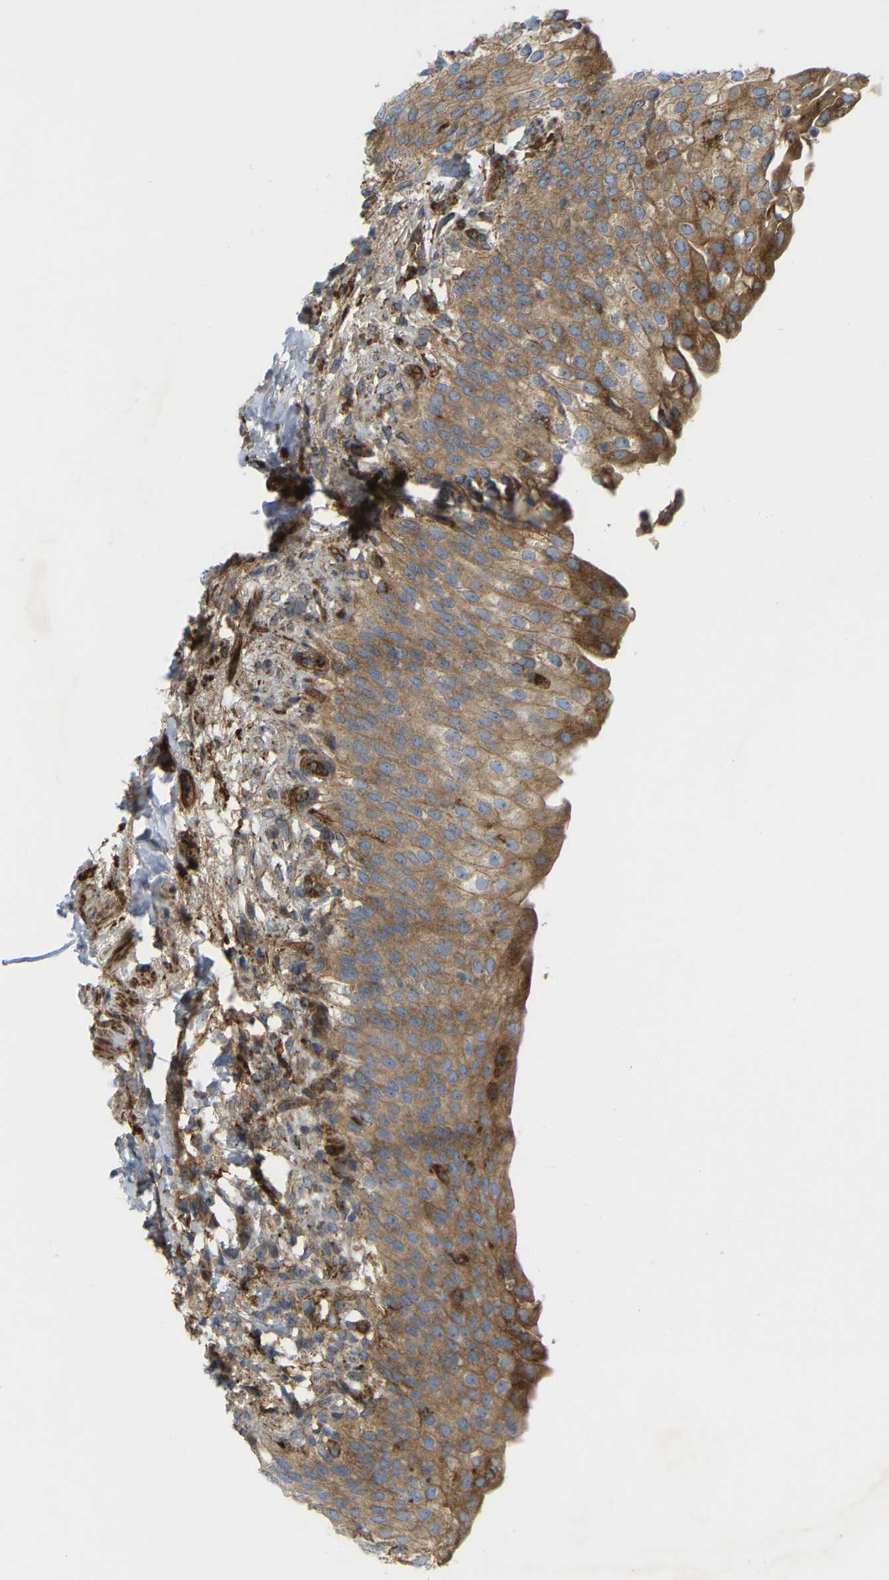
{"staining": {"intensity": "moderate", "quantity": ">75%", "location": "cytoplasmic/membranous"}, "tissue": "urinary bladder", "cell_type": "Urothelial cells", "image_type": "normal", "snomed": [{"axis": "morphology", "description": "Normal tissue, NOS"}, {"axis": "topography", "description": "Urinary bladder"}], "caption": "Approximately >75% of urothelial cells in unremarkable urinary bladder demonstrate moderate cytoplasmic/membranous protein expression as visualized by brown immunohistochemical staining.", "gene": "PICALM", "patient": {"sex": "female", "age": 60}}